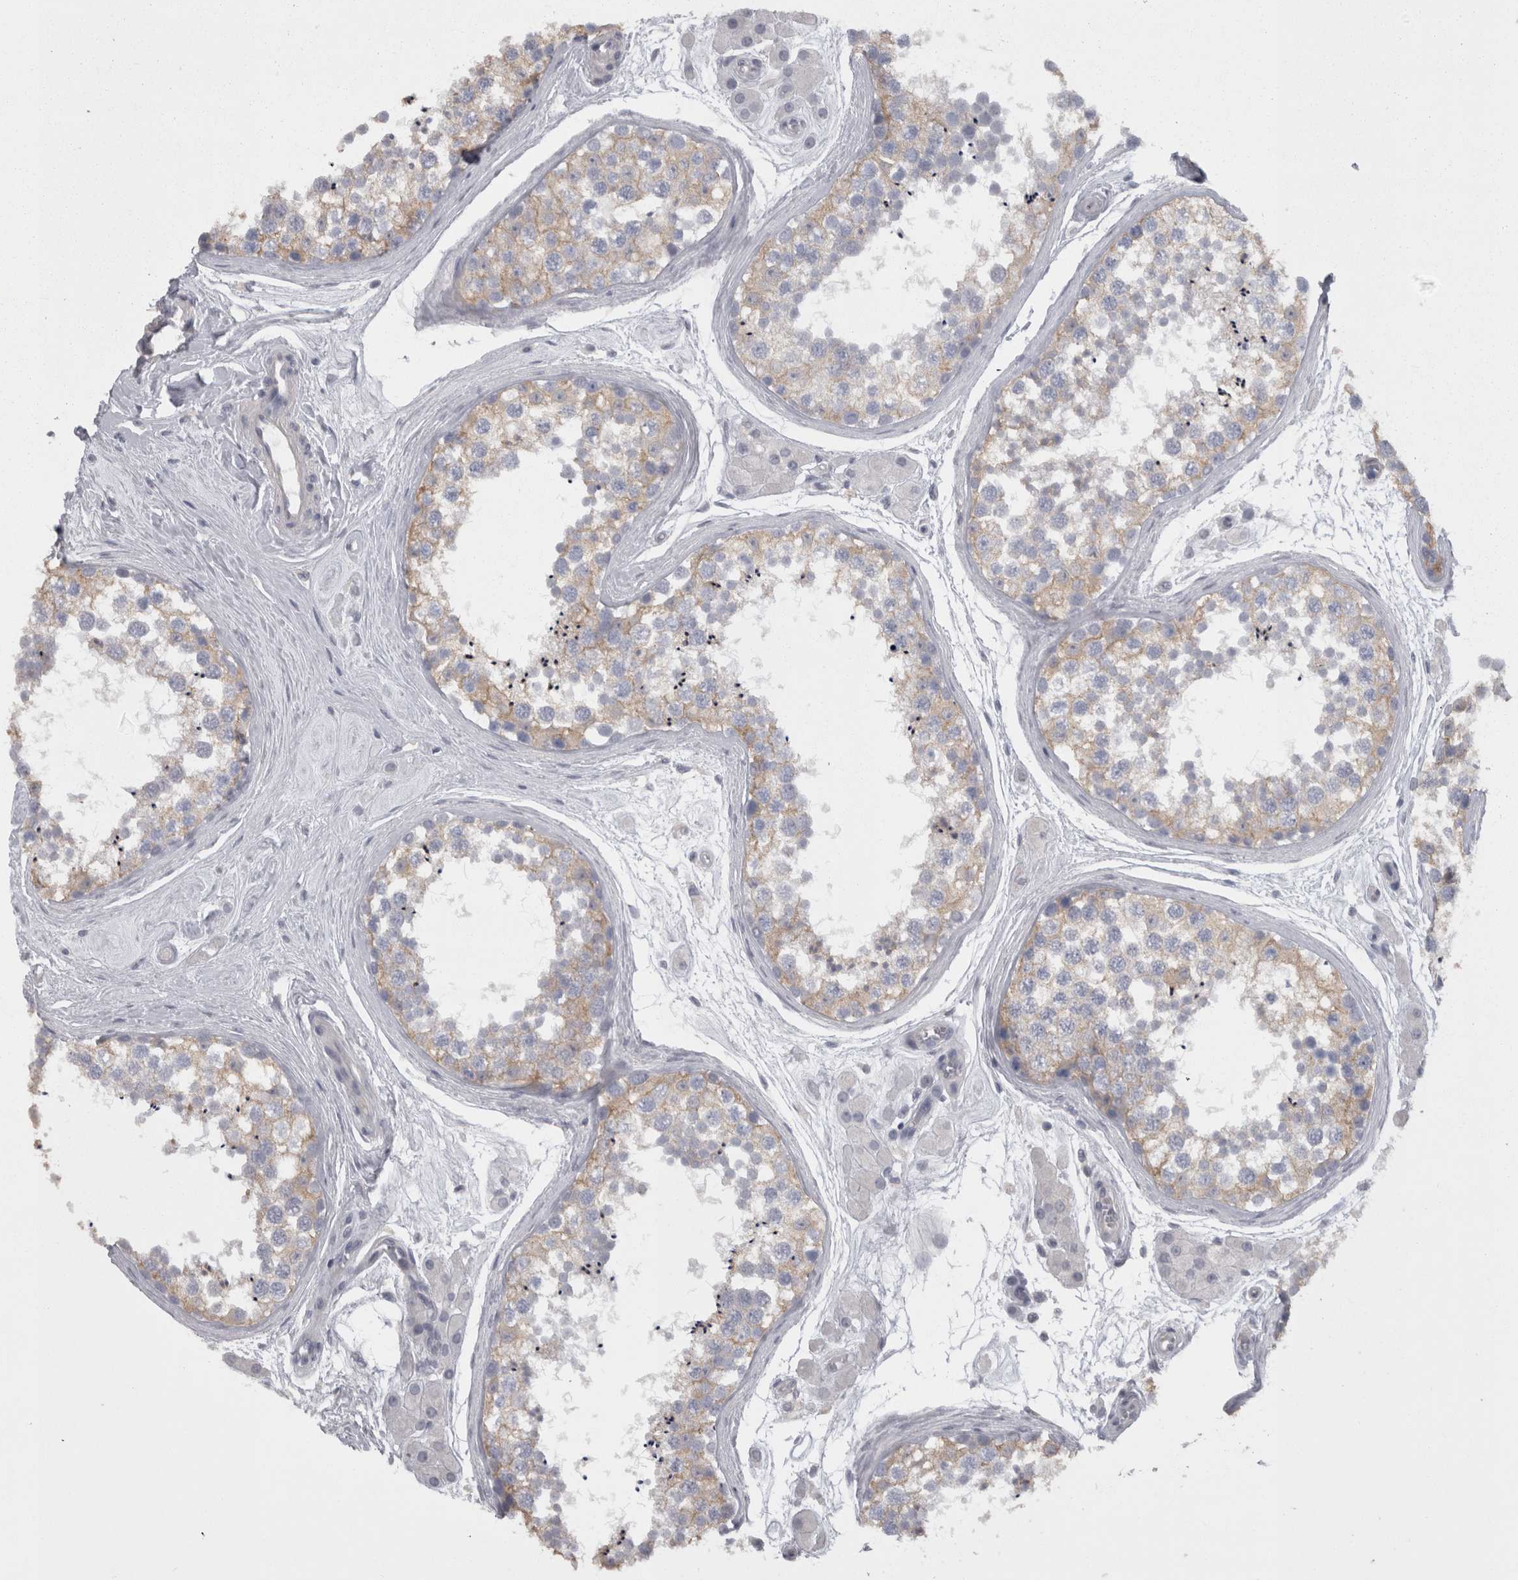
{"staining": {"intensity": "weak", "quantity": "25%-75%", "location": "cytoplasmic/membranous"}, "tissue": "testis", "cell_type": "Cells in seminiferous ducts", "image_type": "normal", "snomed": [{"axis": "morphology", "description": "Normal tissue, NOS"}, {"axis": "topography", "description": "Testis"}], "caption": "A high-resolution photomicrograph shows immunohistochemistry staining of unremarkable testis, which displays weak cytoplasmic/membranous positivity in about 25%-75% of cells in seminiferous ducts.", "gene": "CAMK2D", "patient": {"sex": "male", "age": 56}}